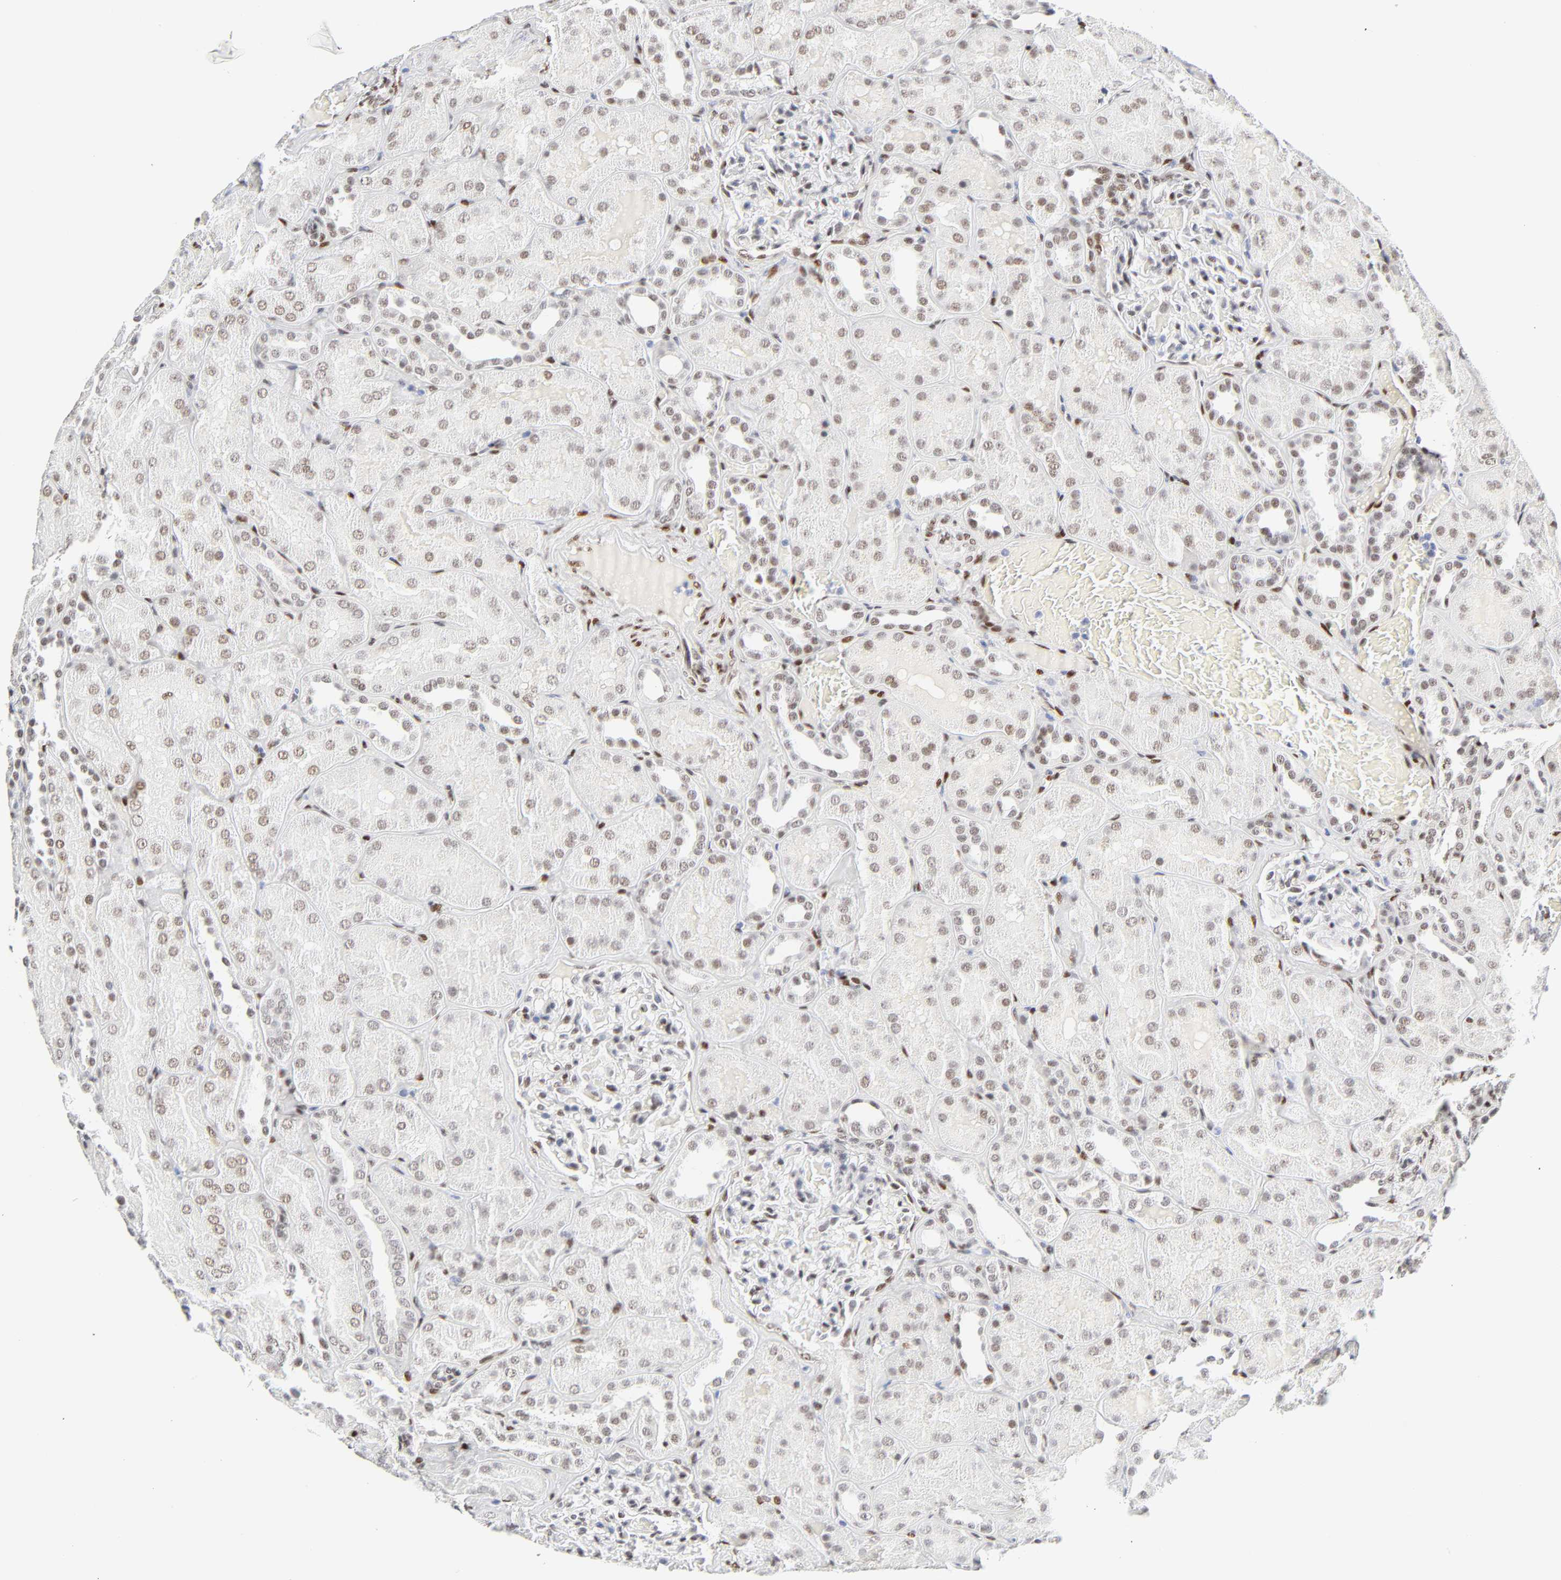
{"staining": {"intensity": "weak", "quantity": "<25%", "location": "nuclear"}, "tissue": "kidney", "cell_type": "Cells in glomeruli", "image_type": "normal", "snomed": [{"axis": "morphology", "description": "Normal tissue, NOS"}, {"axis": "topography", "description": "Kidney"}], "caption": "High magnification brightfield microscopy of unremarkable kidney stained with DAB (brown) and counterstained with hematoxylin (blue): cells in glomeruli show no significant staining.", "gene": "NFIC", "patient": {"sex": "male", "age": 28}}